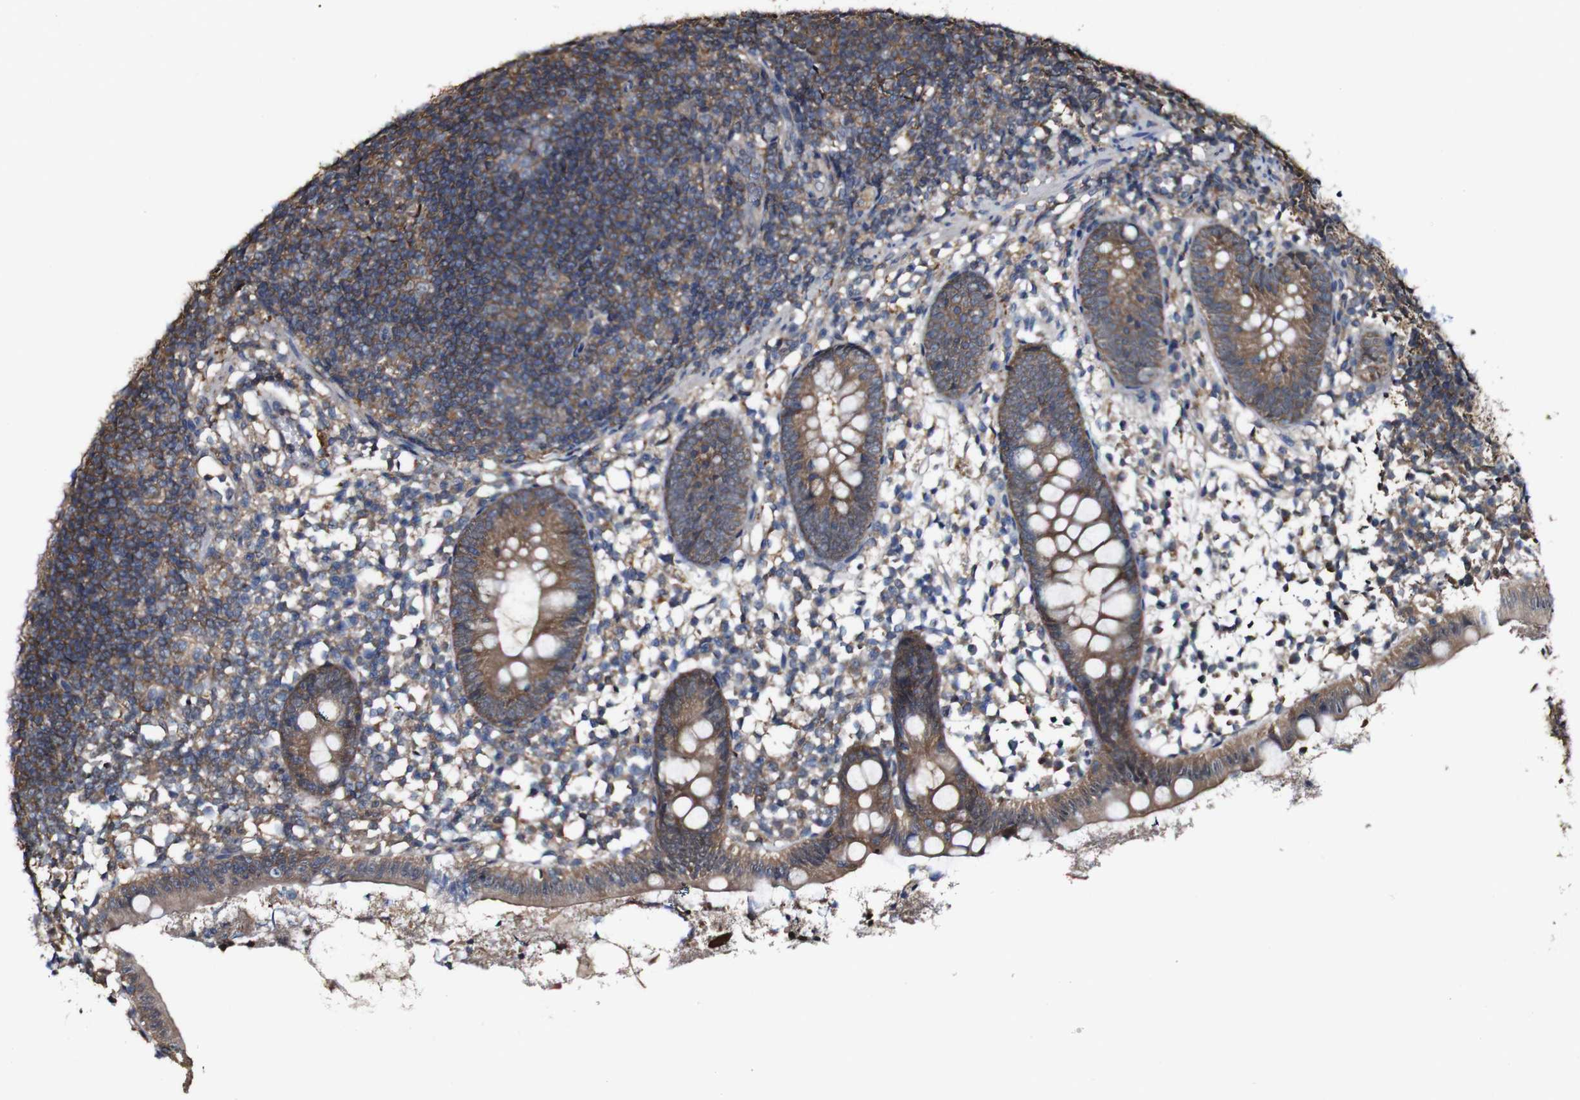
{"staining": {"intensity": "moderate", "quantity": ">75%", "location": "cytoplasmic/membranous"}, "tissue": "appendix", "cell_type": "Glandular cells", "image_type": "normal", "snomed": [{"axis": "morphology", "description": "Normal tissue, NOS"}, {"axis": "topography", "description": "Appendix"}], "caption": "High-magnification brightfield microscopy of benign appendix stained with DAB (3,3'-diaminobenzidine) (brown) and counterstained with hematoxylin (blue). glandular cells exhibit moderate cytoplasmic/membranous staining is seen in approximately>75% of cells. Immunohistochemistry stains the protein of interest in brown and the nuclei are stained blue.", "gene": "PTPRR", "patient": {"sex": "female", "age": 20}}